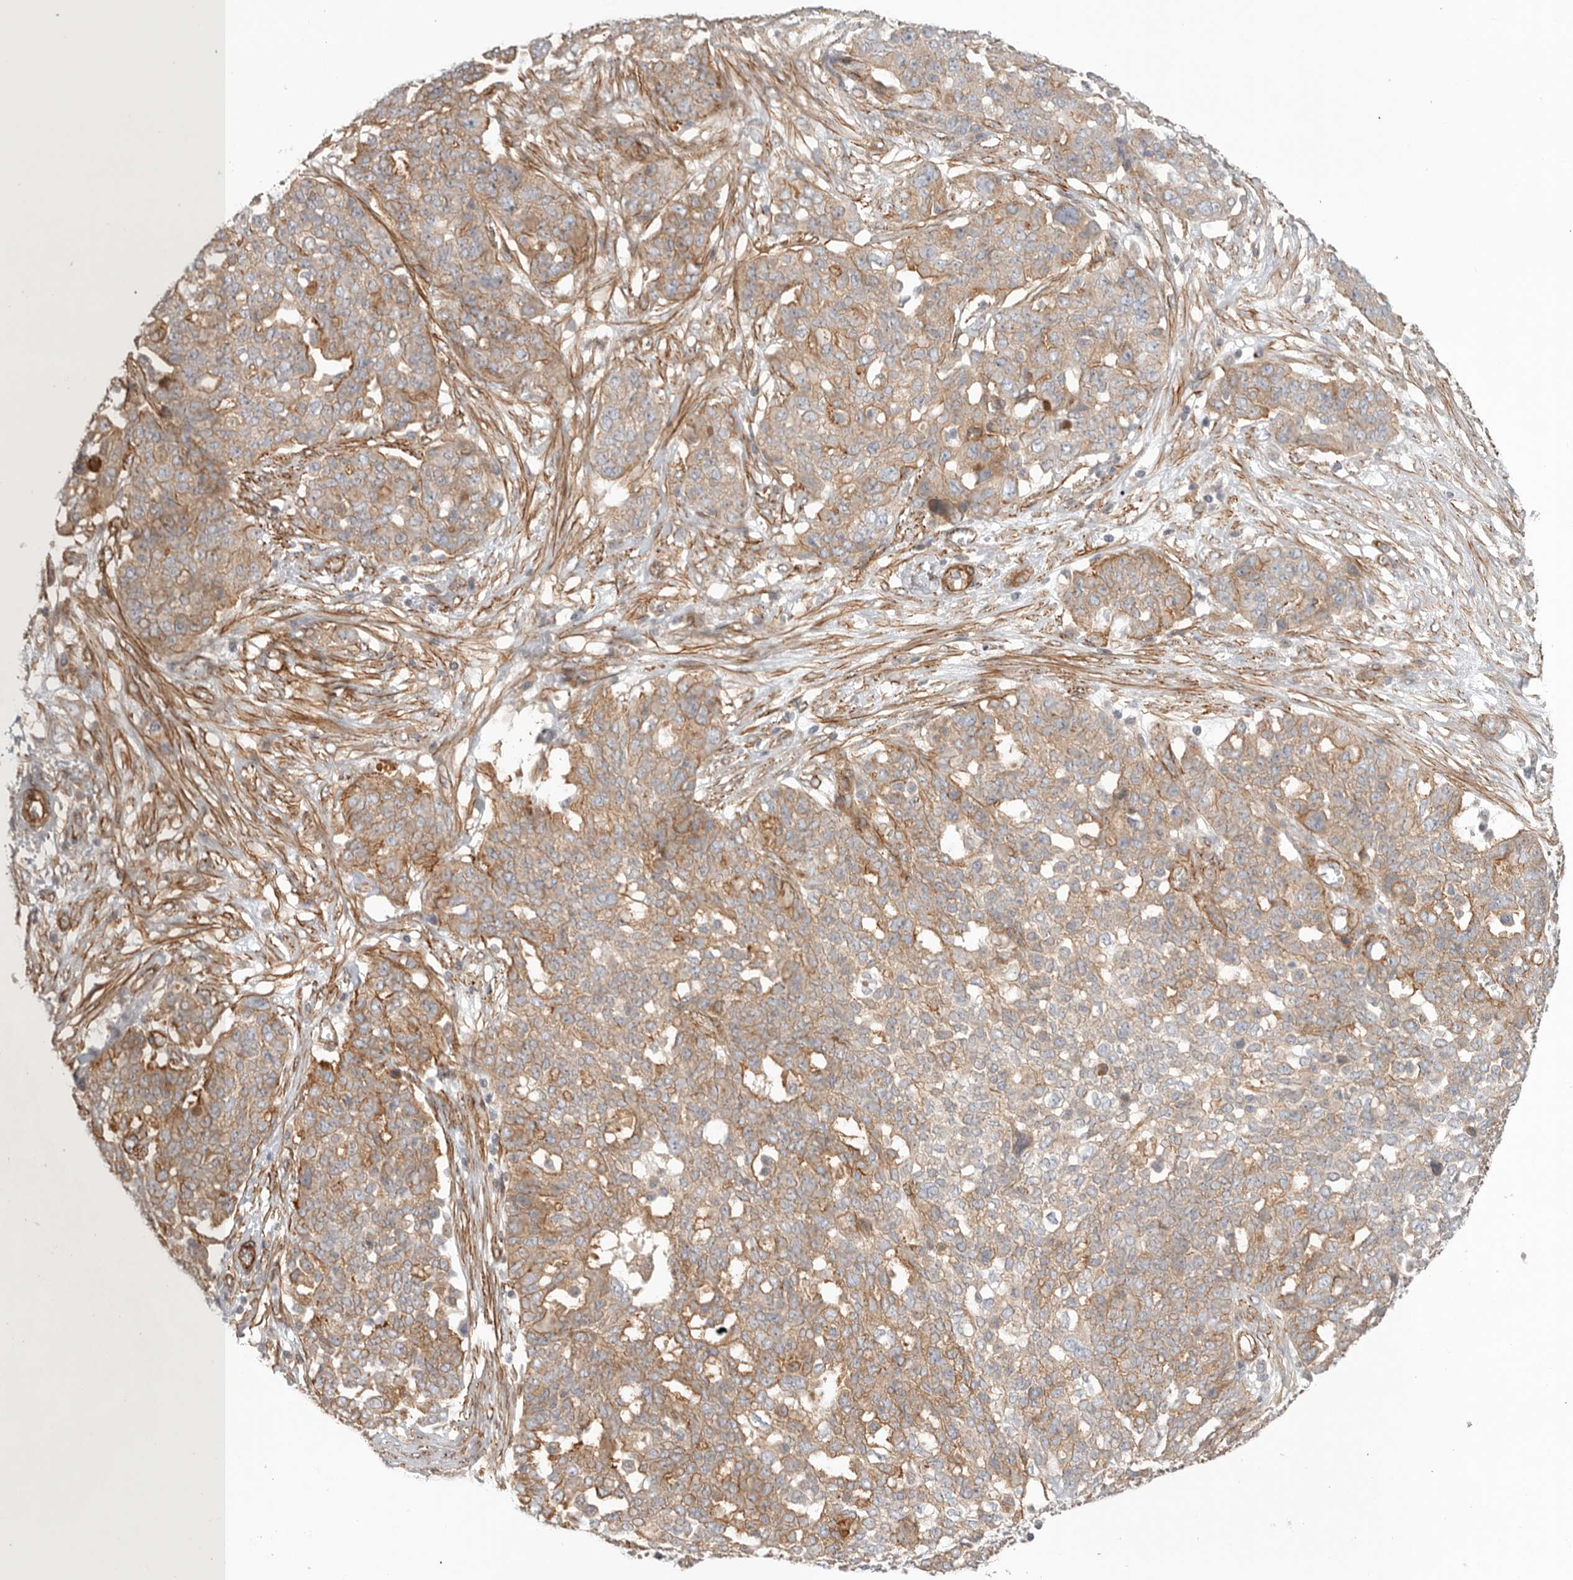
{"staining": {"intensity": "moderate", "quantity": ">75%", "location": "cytoplasmic/membranous"}, "tissue": "ovarian cancer", "cell_type": "Tumor cells", "image_type": "cancer", "snomed": [{"axis": "morphology", "description": "Cystadenocarcinoma, serous, NOS"}, {"axis": "topography", "description": "Soft tissue"}, {"axis": "topography", "description": "Ovary"}], "caption": "An IHC micrograph of tumor tissue is shown. Protein staining in brown labels moderate cytoplasmic/membranous positivity in ovarian cancer within tumor cells.", "gene": "LONRF1", "patient": {"sex": "female", "age": 57}}